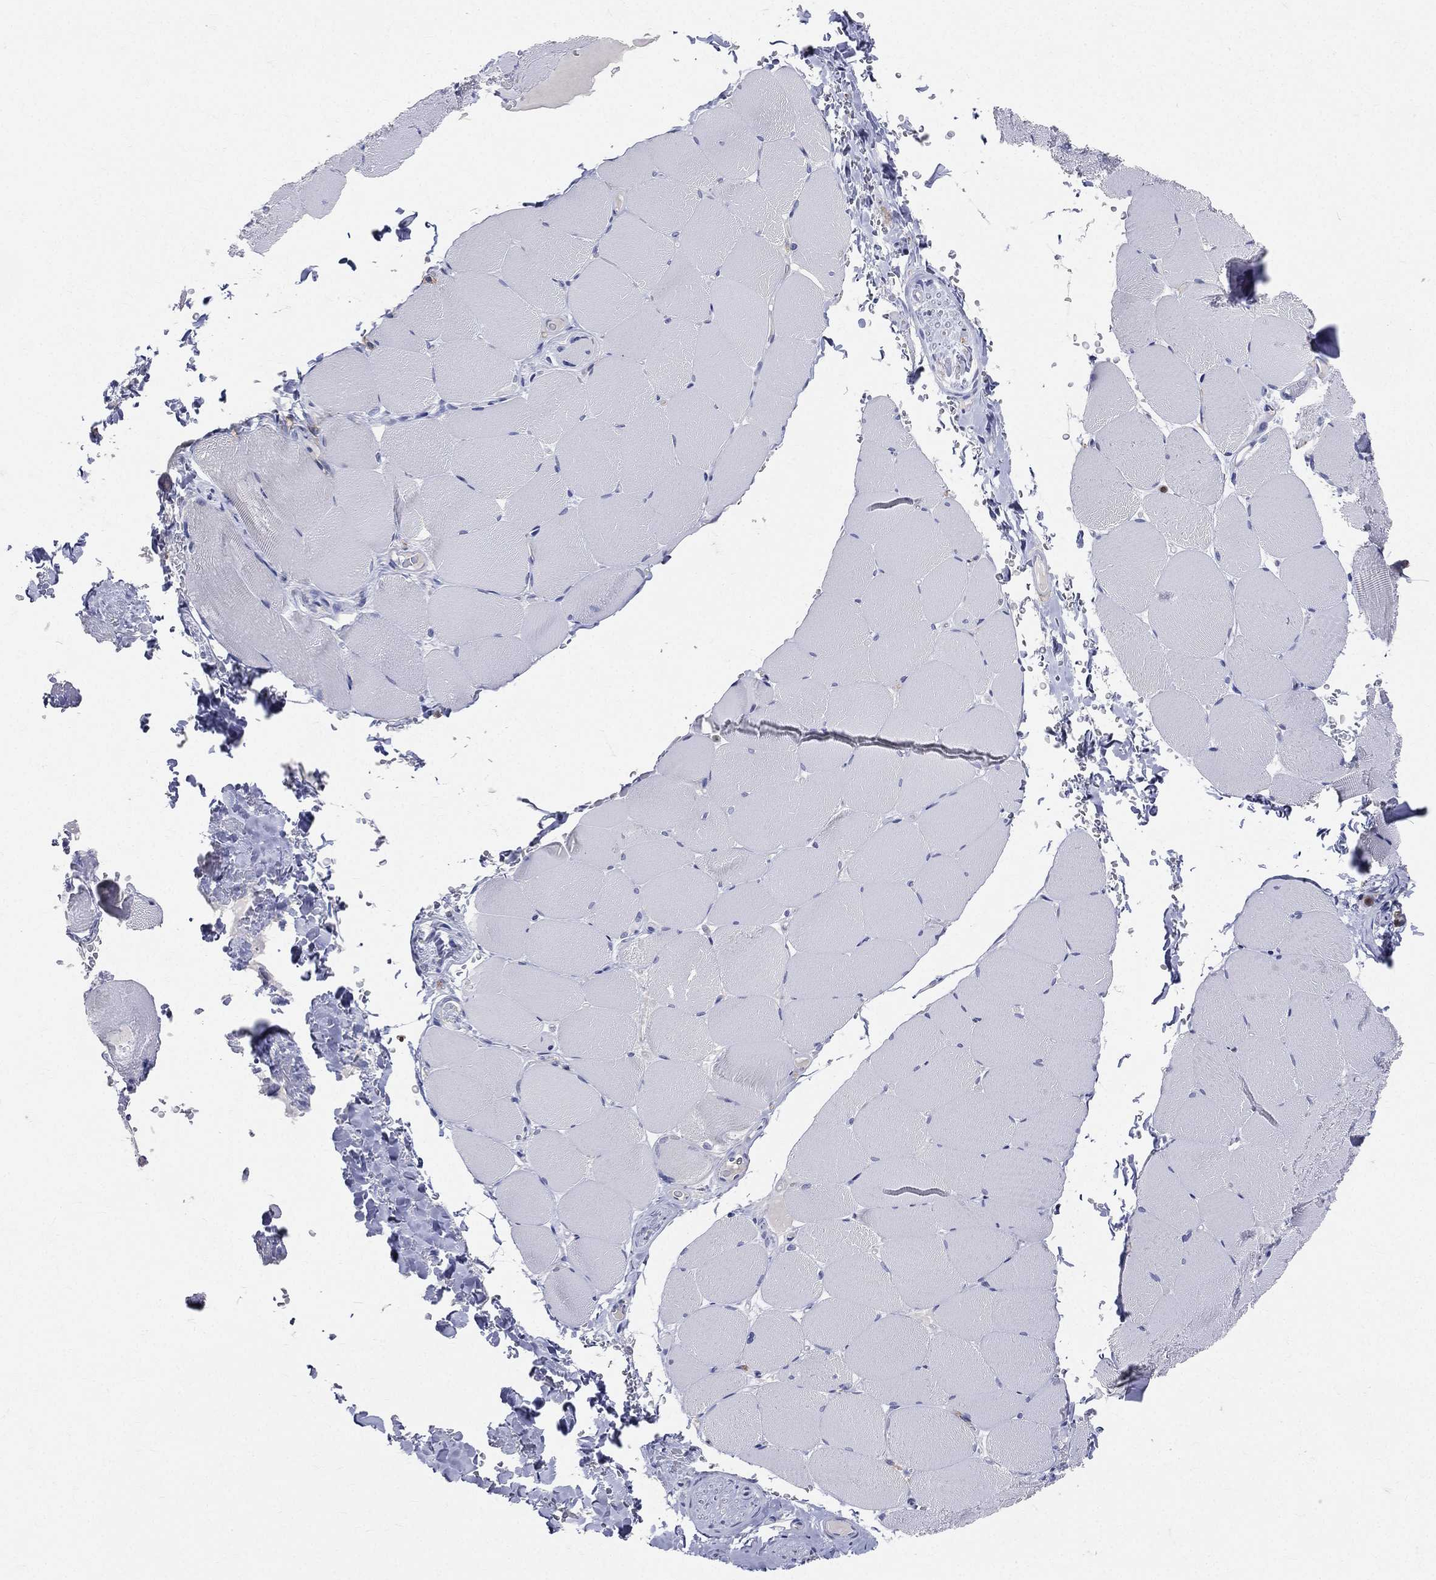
{"staining": {"intensity": "negative", "quantity": "none", "location": "none"}, "tissue": "skeletal muscle", "cell_type": "Myocytes", "image_type": "normal", "snomed": [{"axis": "morphology", "description": "Normal tissue, NOS"}, {"axis": "topography", "description": "Skeletal muscle"}], "caption": "The histopathology image shows no staining of myocytes in benign skeletal muscle.", "gene": "CD33", "patient": {"sex": "female", "age": 37}}